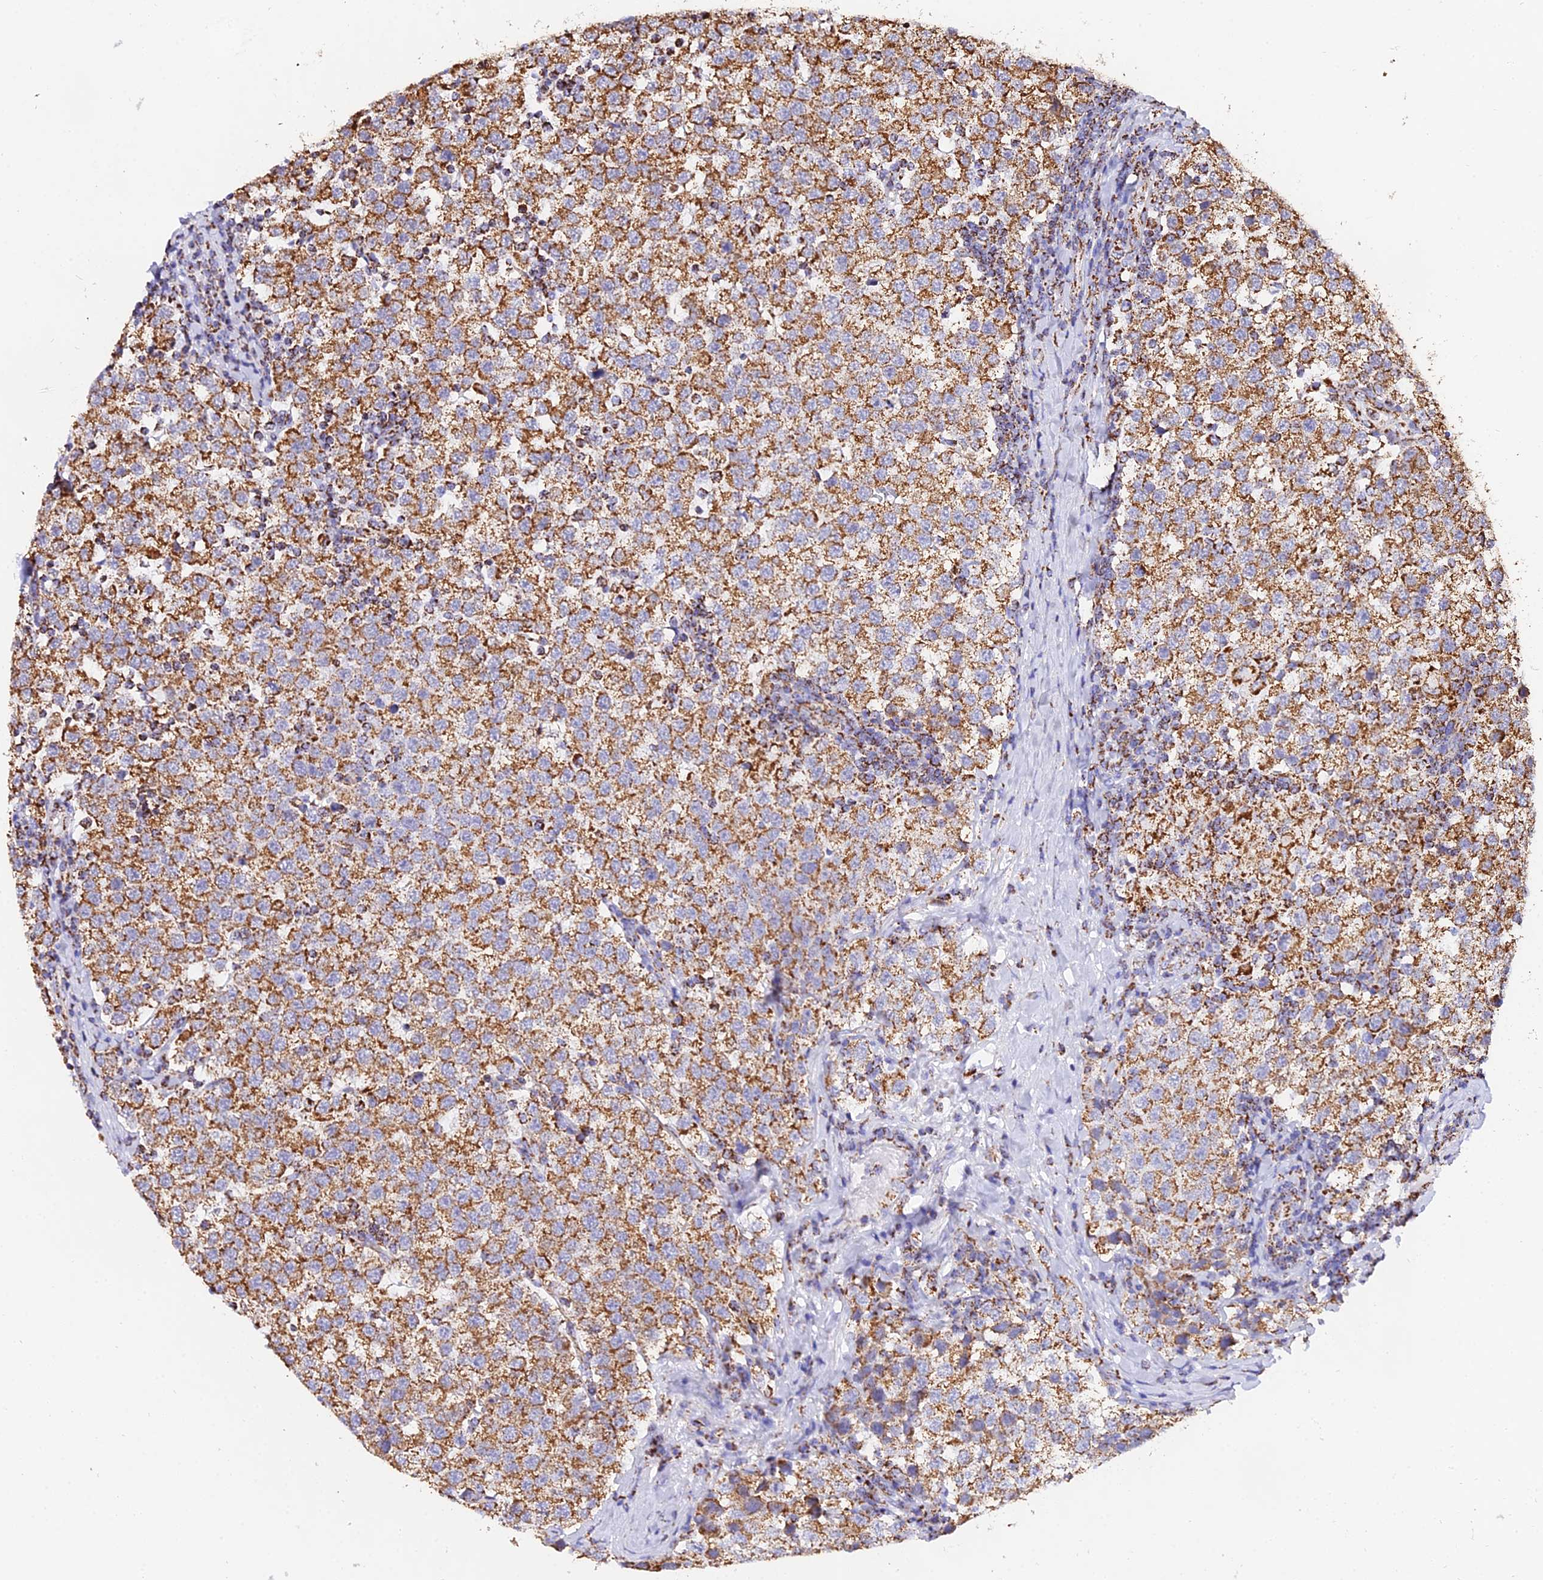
{"staining": {"intensity": "moderate", "quantity": ">75%", "location": "cytoplasmic/membranous"}, "tissue": "testis cancer", "cell_type": "Tumor cells", "image_type": "cancer", "snomed": [{"axis": "morphology", "description": "Seminoma, NOS"}, {"axis": "topography", "description": "Testis"}], "caption": "Immunohistochemistry (IHC) (DAB) staining of testis cancer displays moderate cytoplasmic/membranous protein positivity in approximately >75% of tumor cells.", "gene": "ATP5PD", "patient": {"sex": "male", "age": 34}}